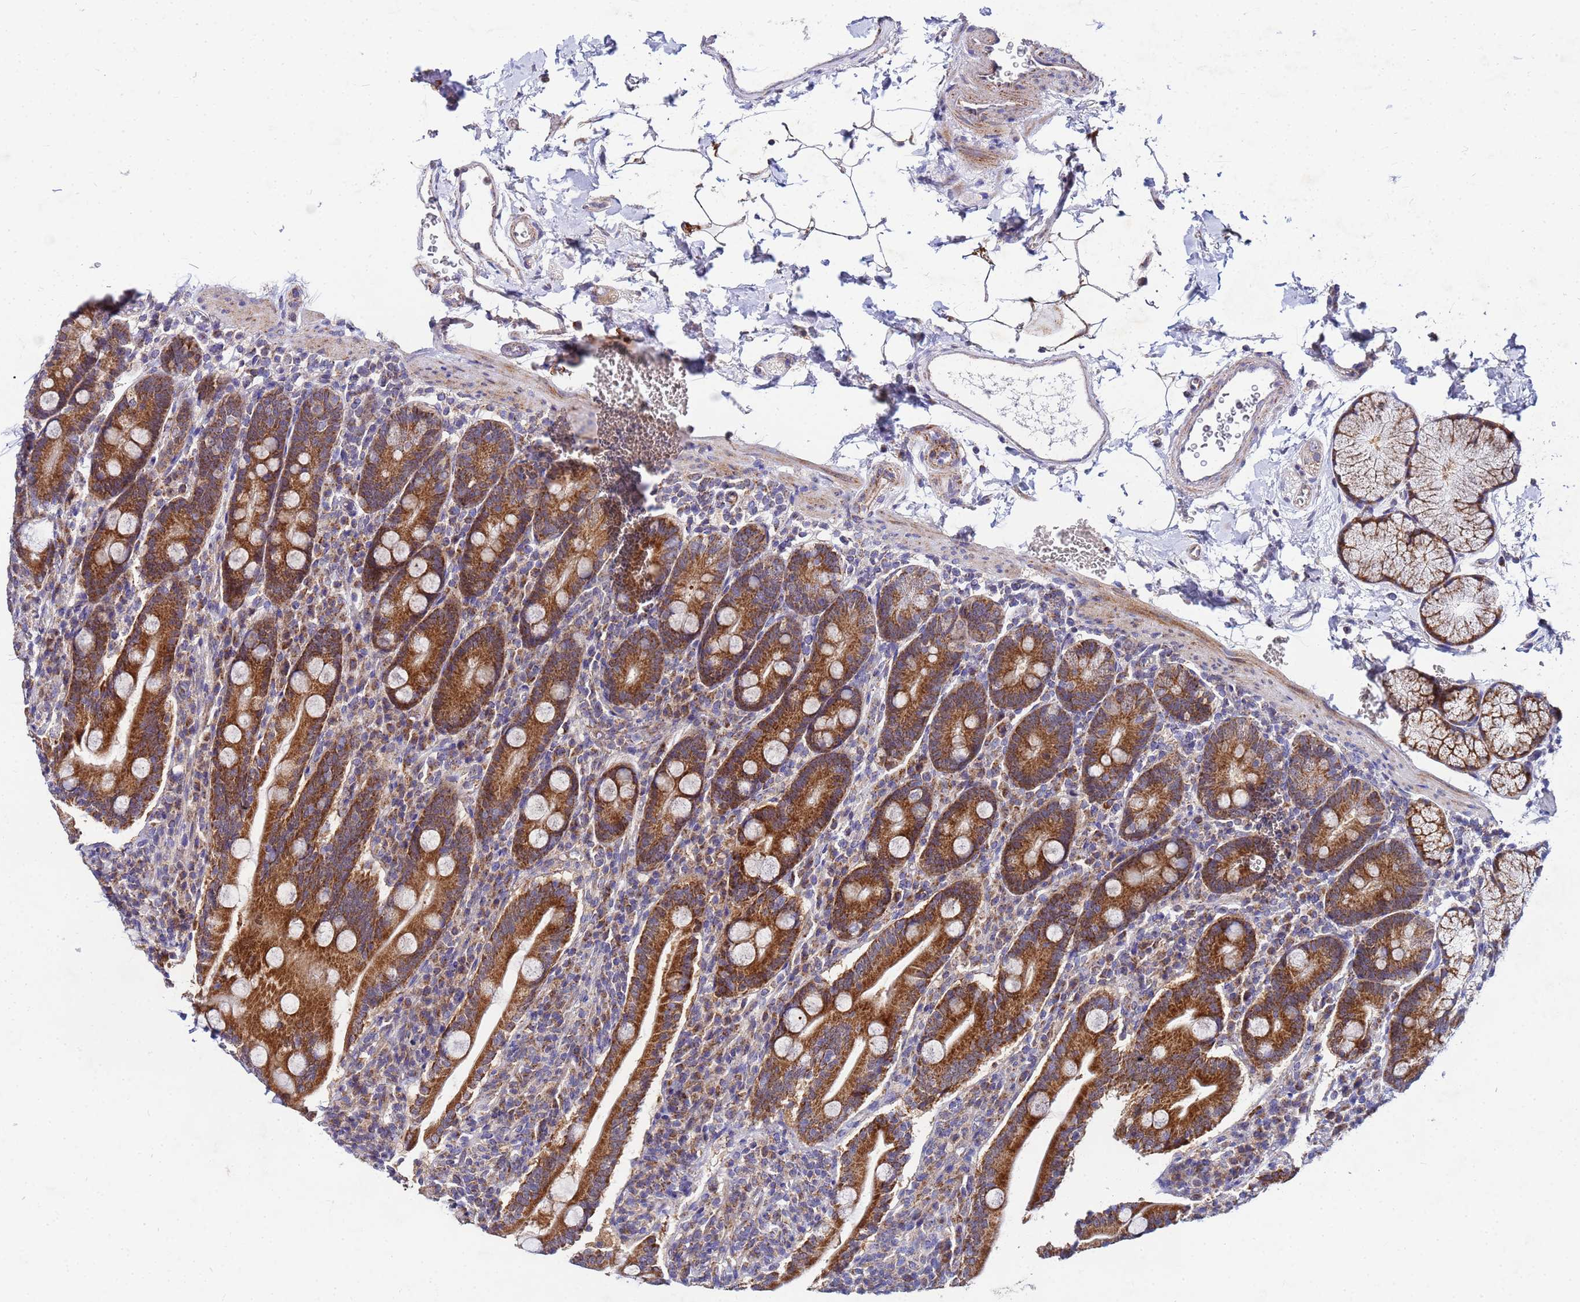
{"staining": {"intensity": "strong", "quantity": ">75%", "location": "cytoplasmic/membranous"}, "tissue": "duodenum", "cell_type": "Glandular cells", "image_type": "normal", "snomed": [{"axis": "morphology", "description": "Normal tissue, NOS"}, {"axis": "topography", "description": "Duodenum"}], "caption": "Protein expression by immunohistochemistry reveals strong cytoplasmic/membranous staining in approximately >75% of glandular cells in normal duodenum.", "gene": "FAHD2A", "patient": {"sex": "male", "age": 35}}